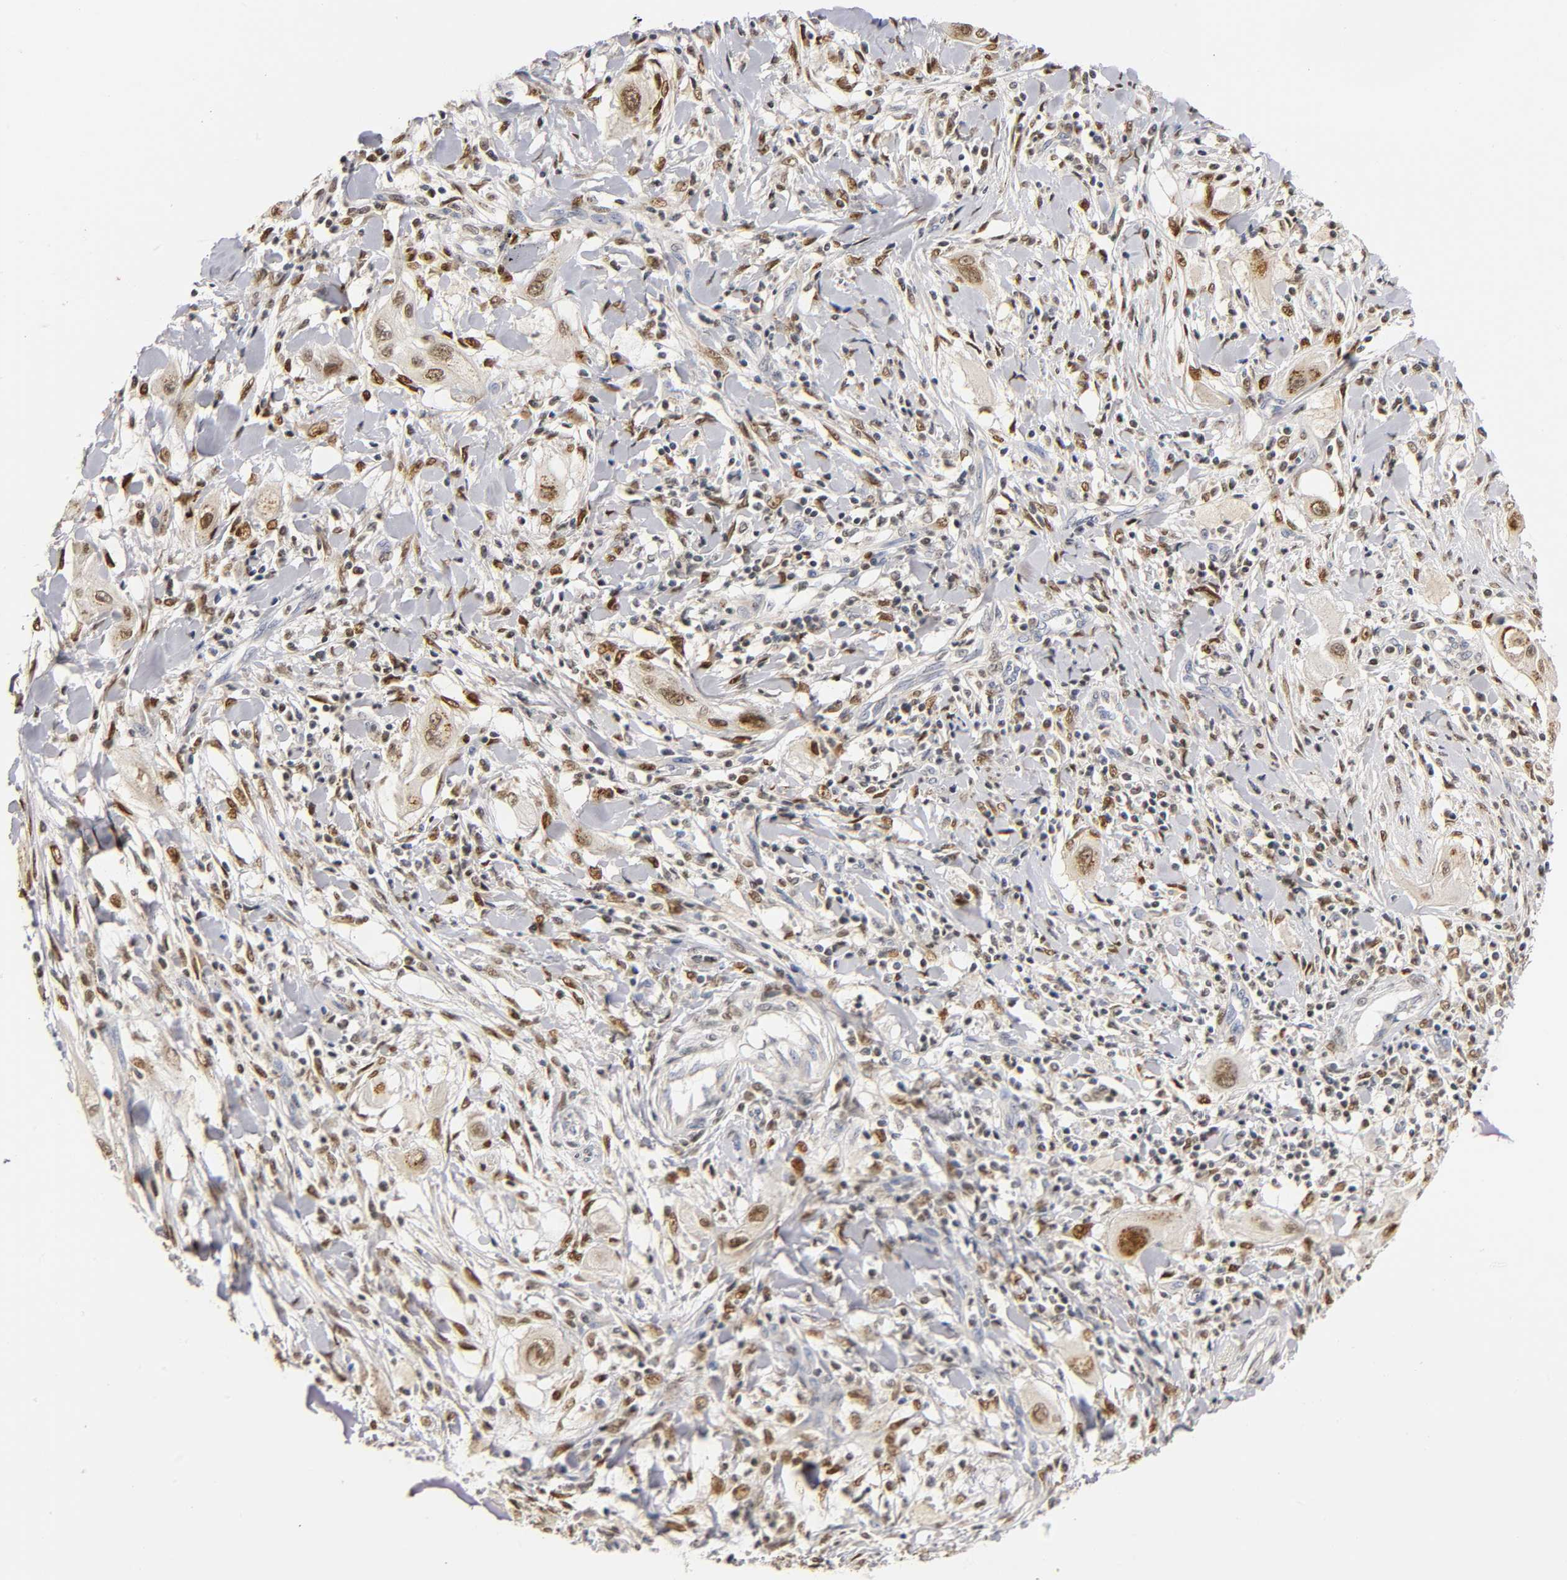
{"staining": {"intensity": "moderate", "quantity": ">75%", "location": "nuclear"}, "tissue": "lung cancer", "cell_type": "Tumor cells", "image_type": "cancer", "snomed": [{"axis": "morphology", "description": "Squamous cell carcinoma, NOS"}, {"axis": "topography", "description": "Lung"}], "caption": "This micrograph shows lung cancer (squamous cell carcinoma) stained with immunohistochemistry to label a protein in brown. The nuclear of tumor cells show moderate positivity for the protein. Nuclei are counter-stained blue.", "gene": "RUNX1", "patient": {"sex": "female", "age": 47}}